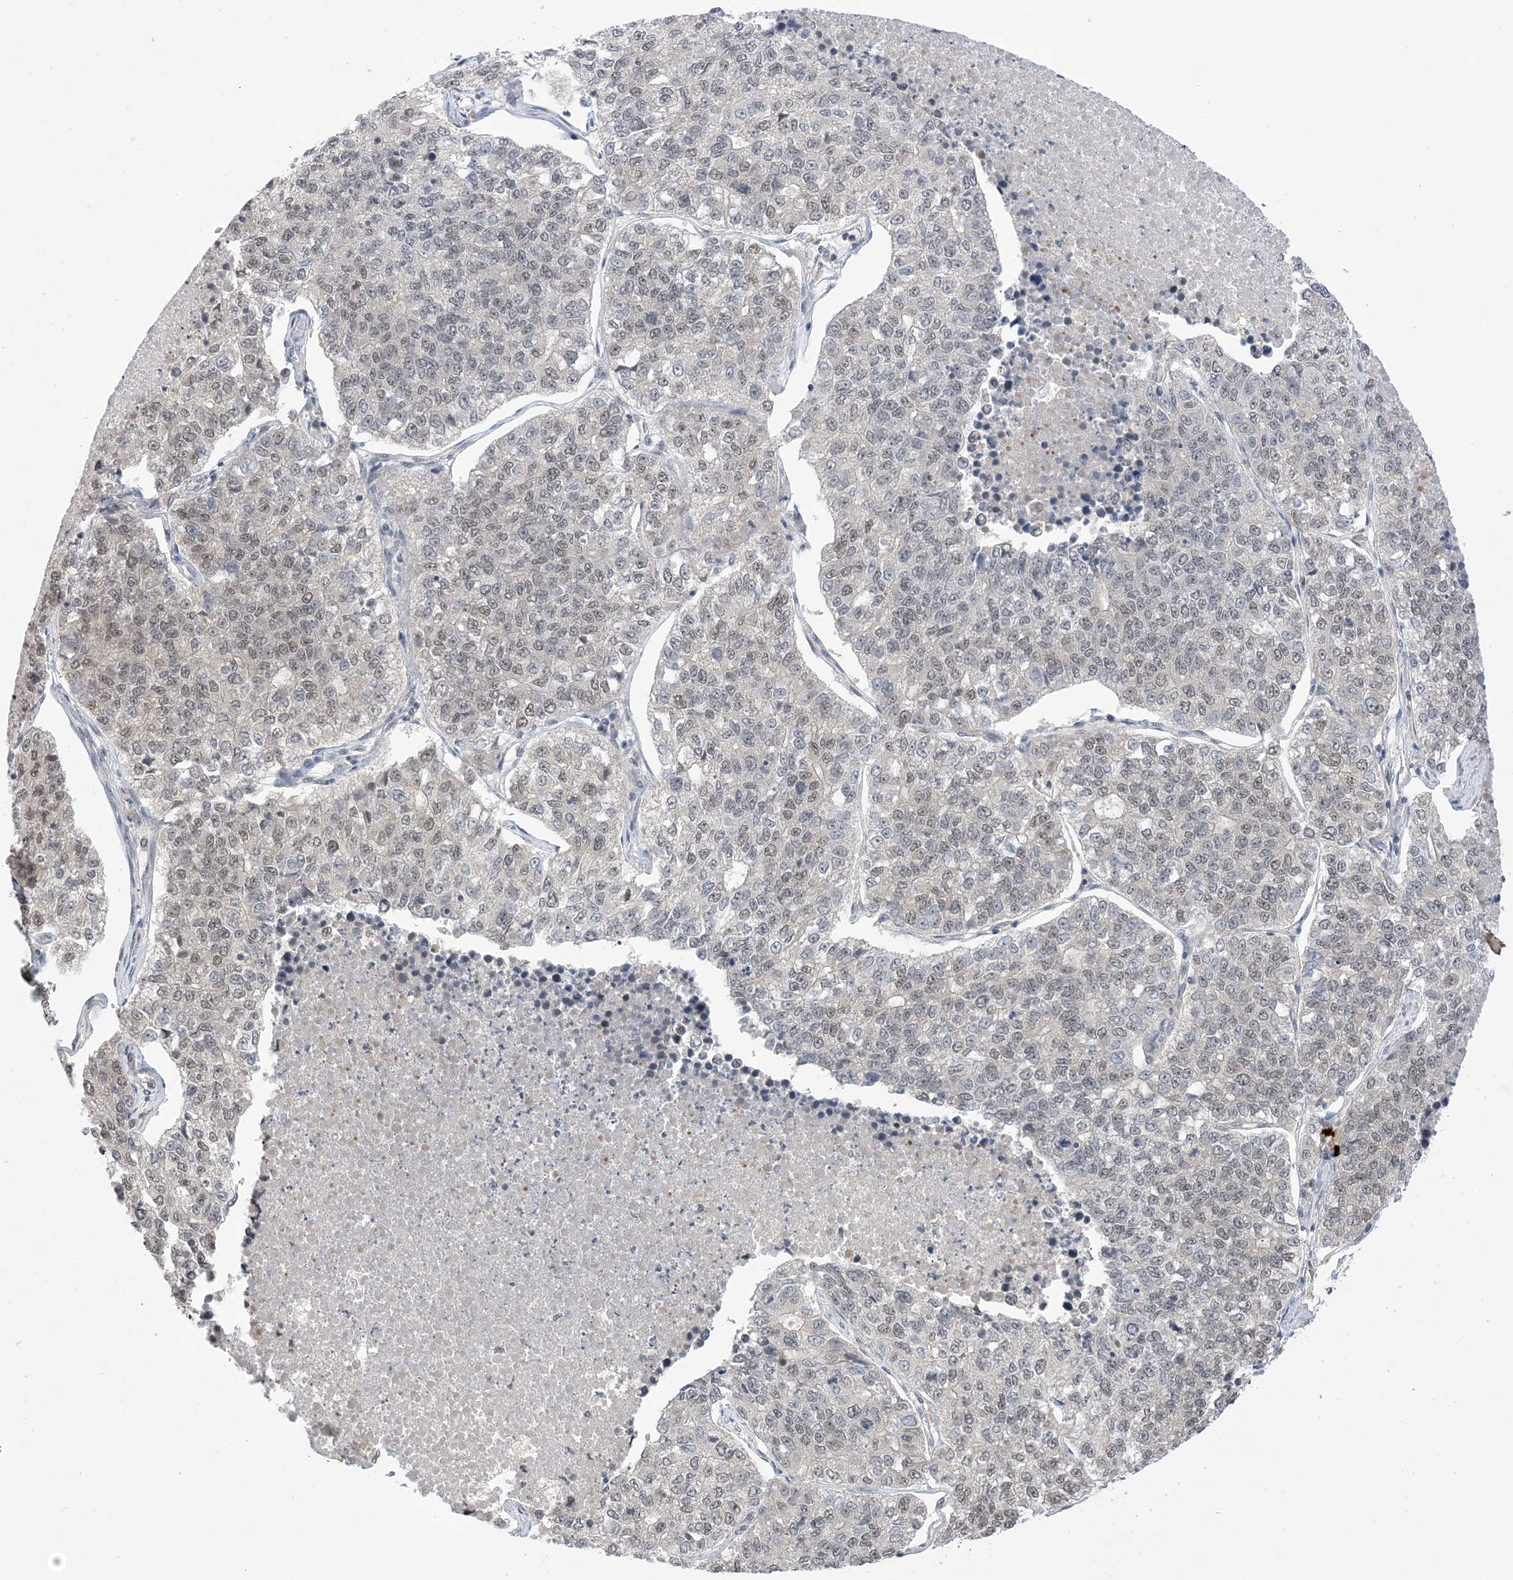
{"staining": {"intensity": "negative", "quantity": "none", "location": "none"}, "tissue": "lung cancer", "cell_type": "Tumor cells", "image_type": "cancer", "snomed": [{"axis": "morphology", "description": "Adenocarcinoma, NOS"}, {"axis": "topography", "description": "Lung"}], "caption": "There is no significant expression in tumor cells of adenocarcinoma (lung). The staining is performed using DAB (3,3'-diaminobenzidine) brown chromogen with nuclei counter-stained in using hematoxylin.", "gene": "RANBP9", "patient": {"sex": "male", "age": 49}}